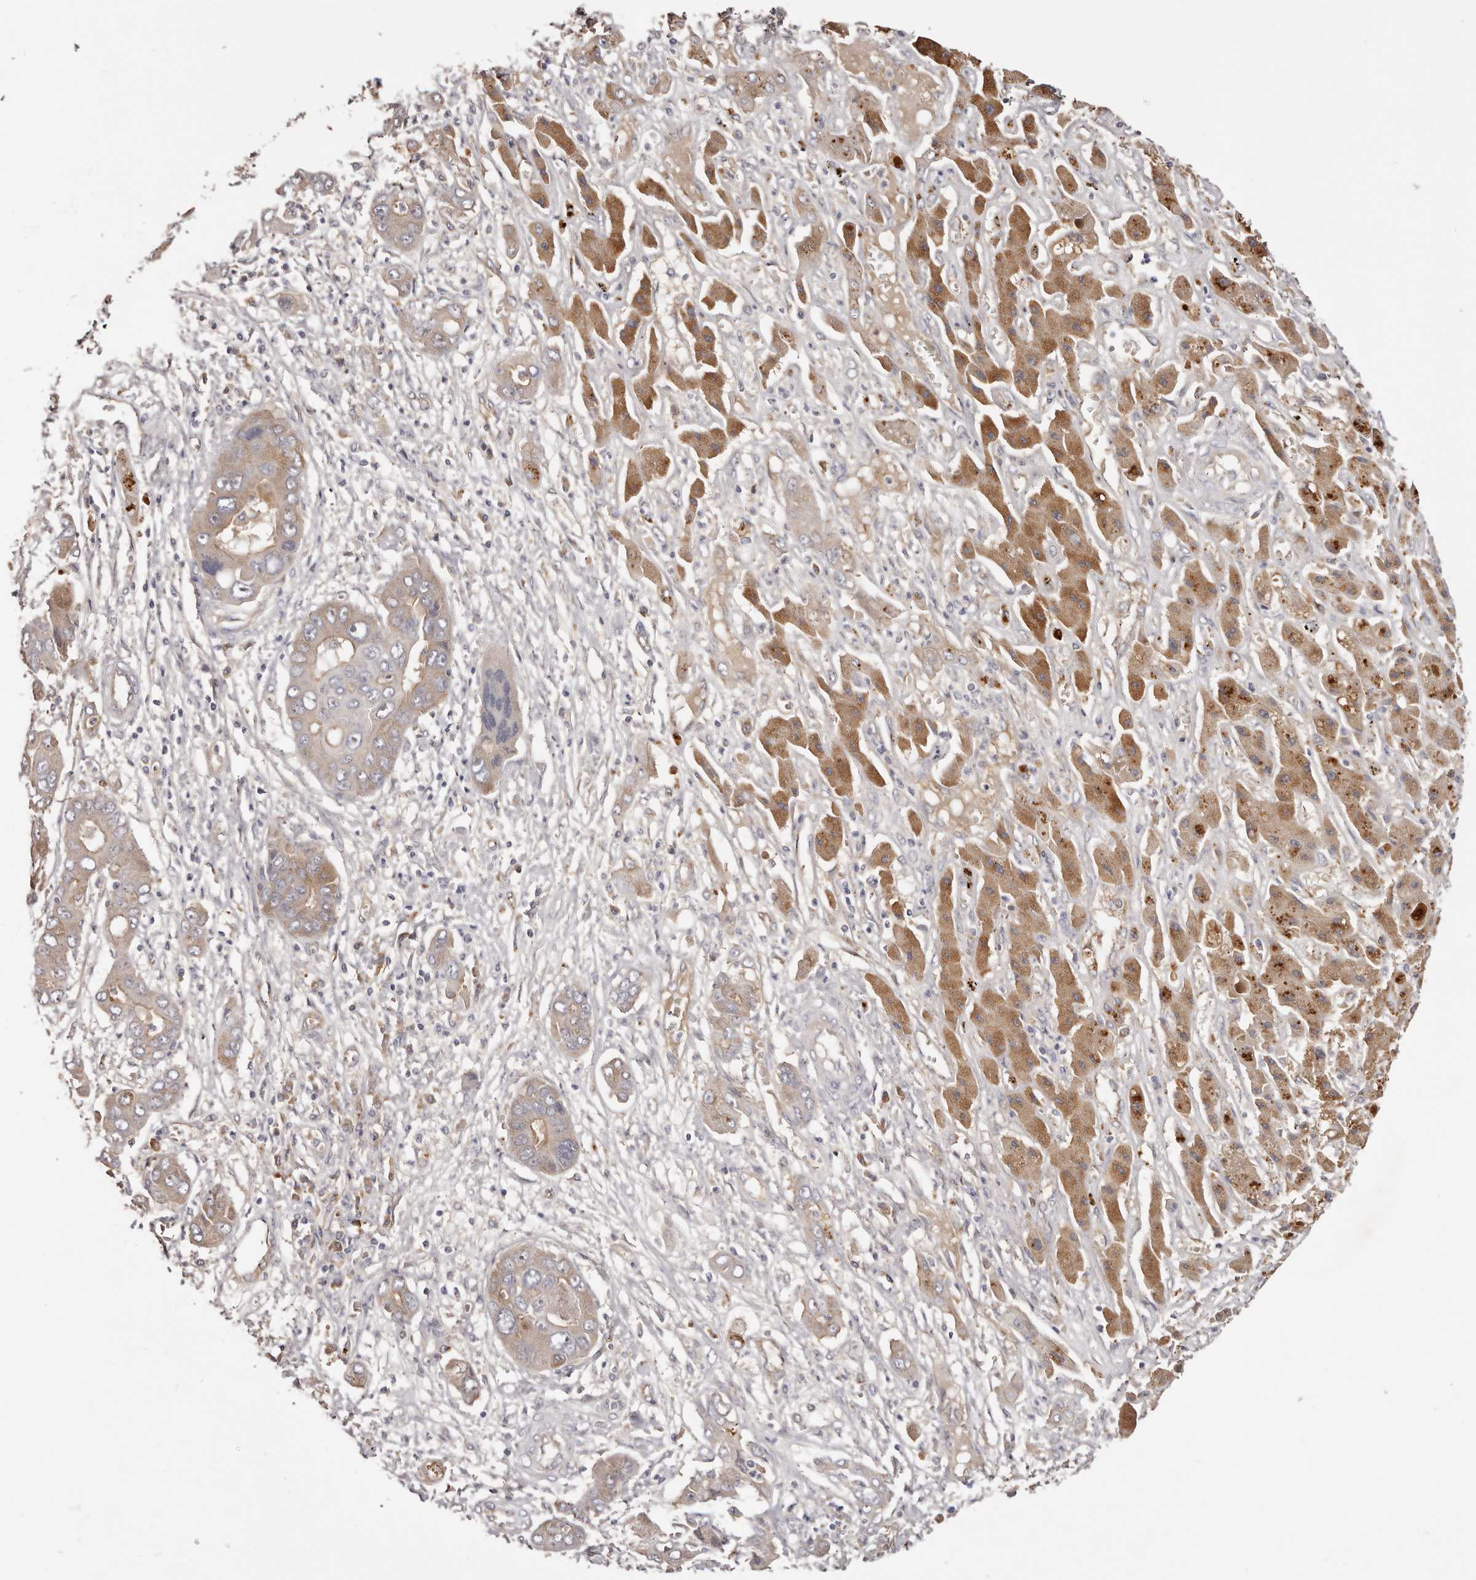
{"staining": {"intensity": "moderate", "quantity": "<25%", "location": "cytoplasmic/membranous"}, "tissue": "liver cancer", "cell_type": "Tumor cells", "image_type": "cancer", "snomed": [{"axis": "morphology", "description": "Cholangiocarcinoma"}, {"axis": "topography", "description": "Liver"}], "caption": "IHC (DAB (3,3'-diaminobenzidine)) staining of human liver cancer exhibits moderate cytoplasmic/membranous protein staining in approximately <25% of tumor cells. The protein of interest is stained brown, and the nuclei are stained in blue (DAB (3,3'-diaminobenzidine) IHC with brightfield microscopy, high magnification).", "gene": "LTV1", "patient": {"sex": "male", "age": 67}}